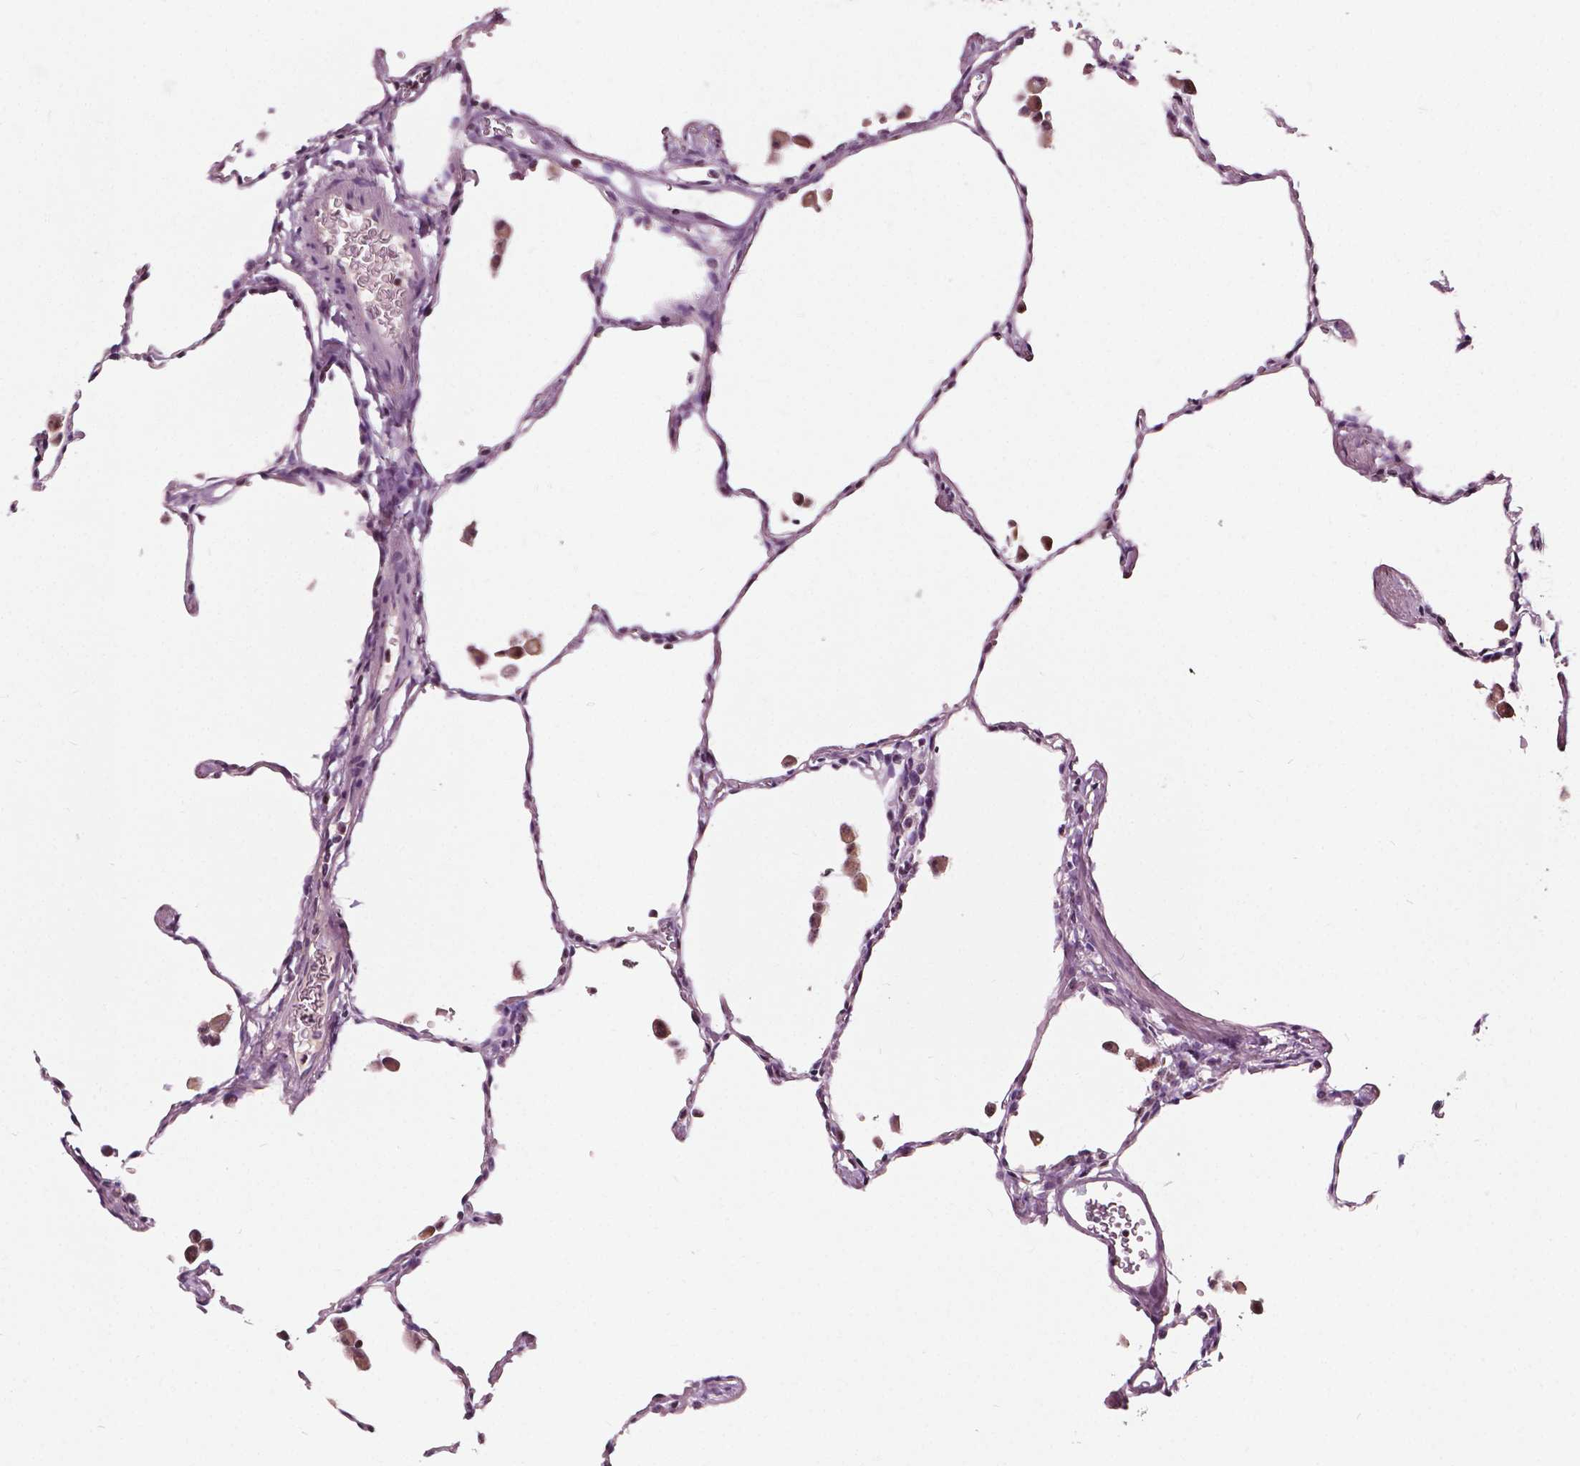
{"staining": {"intensity": "negative", "quantity": "none", "location": "none"}, "tissue": "lung", "cell_type": "Alveolar cells", "image_type": "normal", "snomed": [{"axis": "morphology", "description": "Normal tissue, NOS"}, {"axis": "topography", "description": "Lung"}], "caption": "DAB immunohistochemical staining of normal lung displays no significant positivity in alveolar cells. (DAB (3,3'-diaminobenzidine) immunohistochemistry (IHC) visualized using brightfield microscopy, high magnification).", "gene": "ODF3L2", "patient": {"sex": "female", "age": 47}}